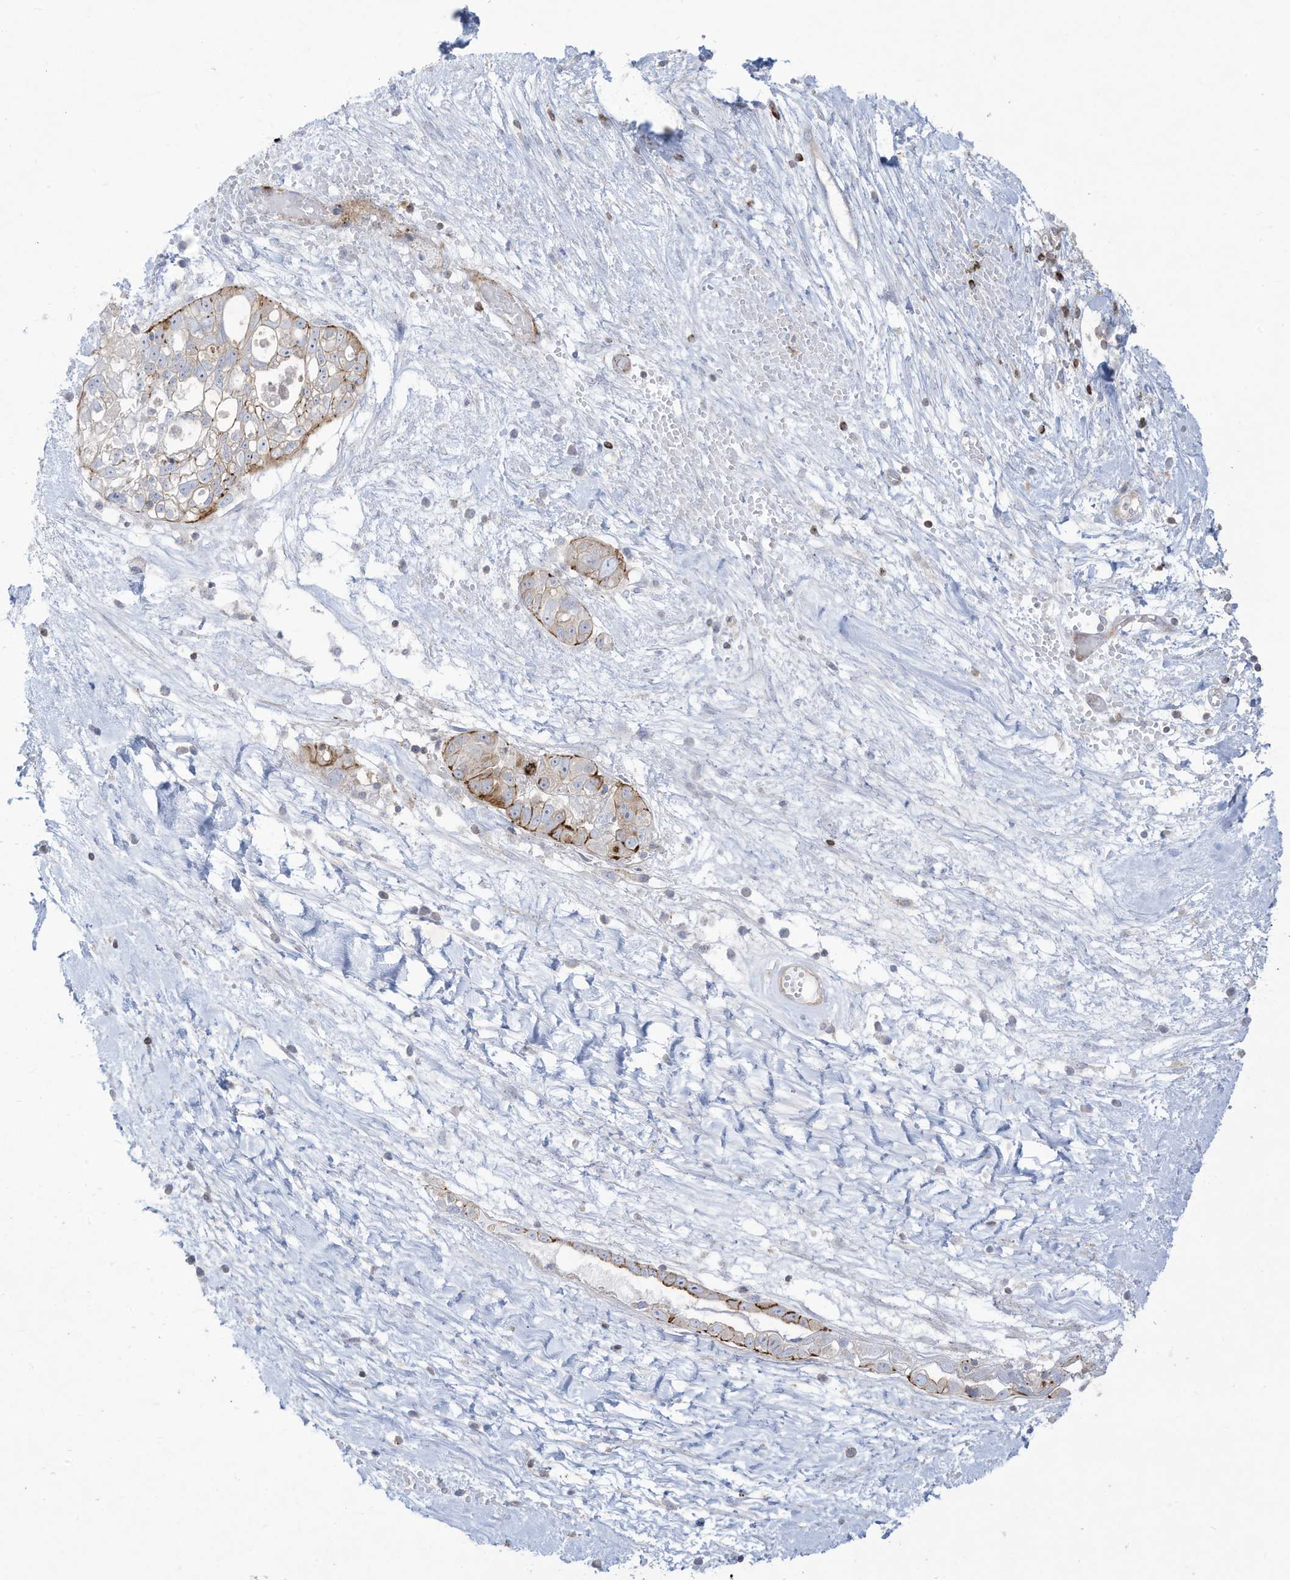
{"staining": {"intensity": "moderate", "quantity": "<25%", "location": "cytoplasmic/membranous"}, "tissue": "ovarian cancer", "cell_type": "Tumor cells", "image_type": "cancer", "snomed": [{"axis": "morphology", "description": "Carcinoma, NOS"}, {"axis": "morphology", "description": "Cystadenocarcinoma, serous, NOS"}, {"axis": "topography", "description": "Ovary"}], "caption": "IHC staining of ovarian cancer, which demonstrates low levels of moderate cytoplasmic/membranous staining in about <25% of tumor cells indicating moderate cytoplasmic/membranous protein positivity. The staining was performed using DAB (3,3'-diaminobenzidine) (brown) for protein detection and nuclei were counterstained in hematoxylin (blue).", "gene": "THNSL2", "patient": {"sex": "female", "age": 69}}